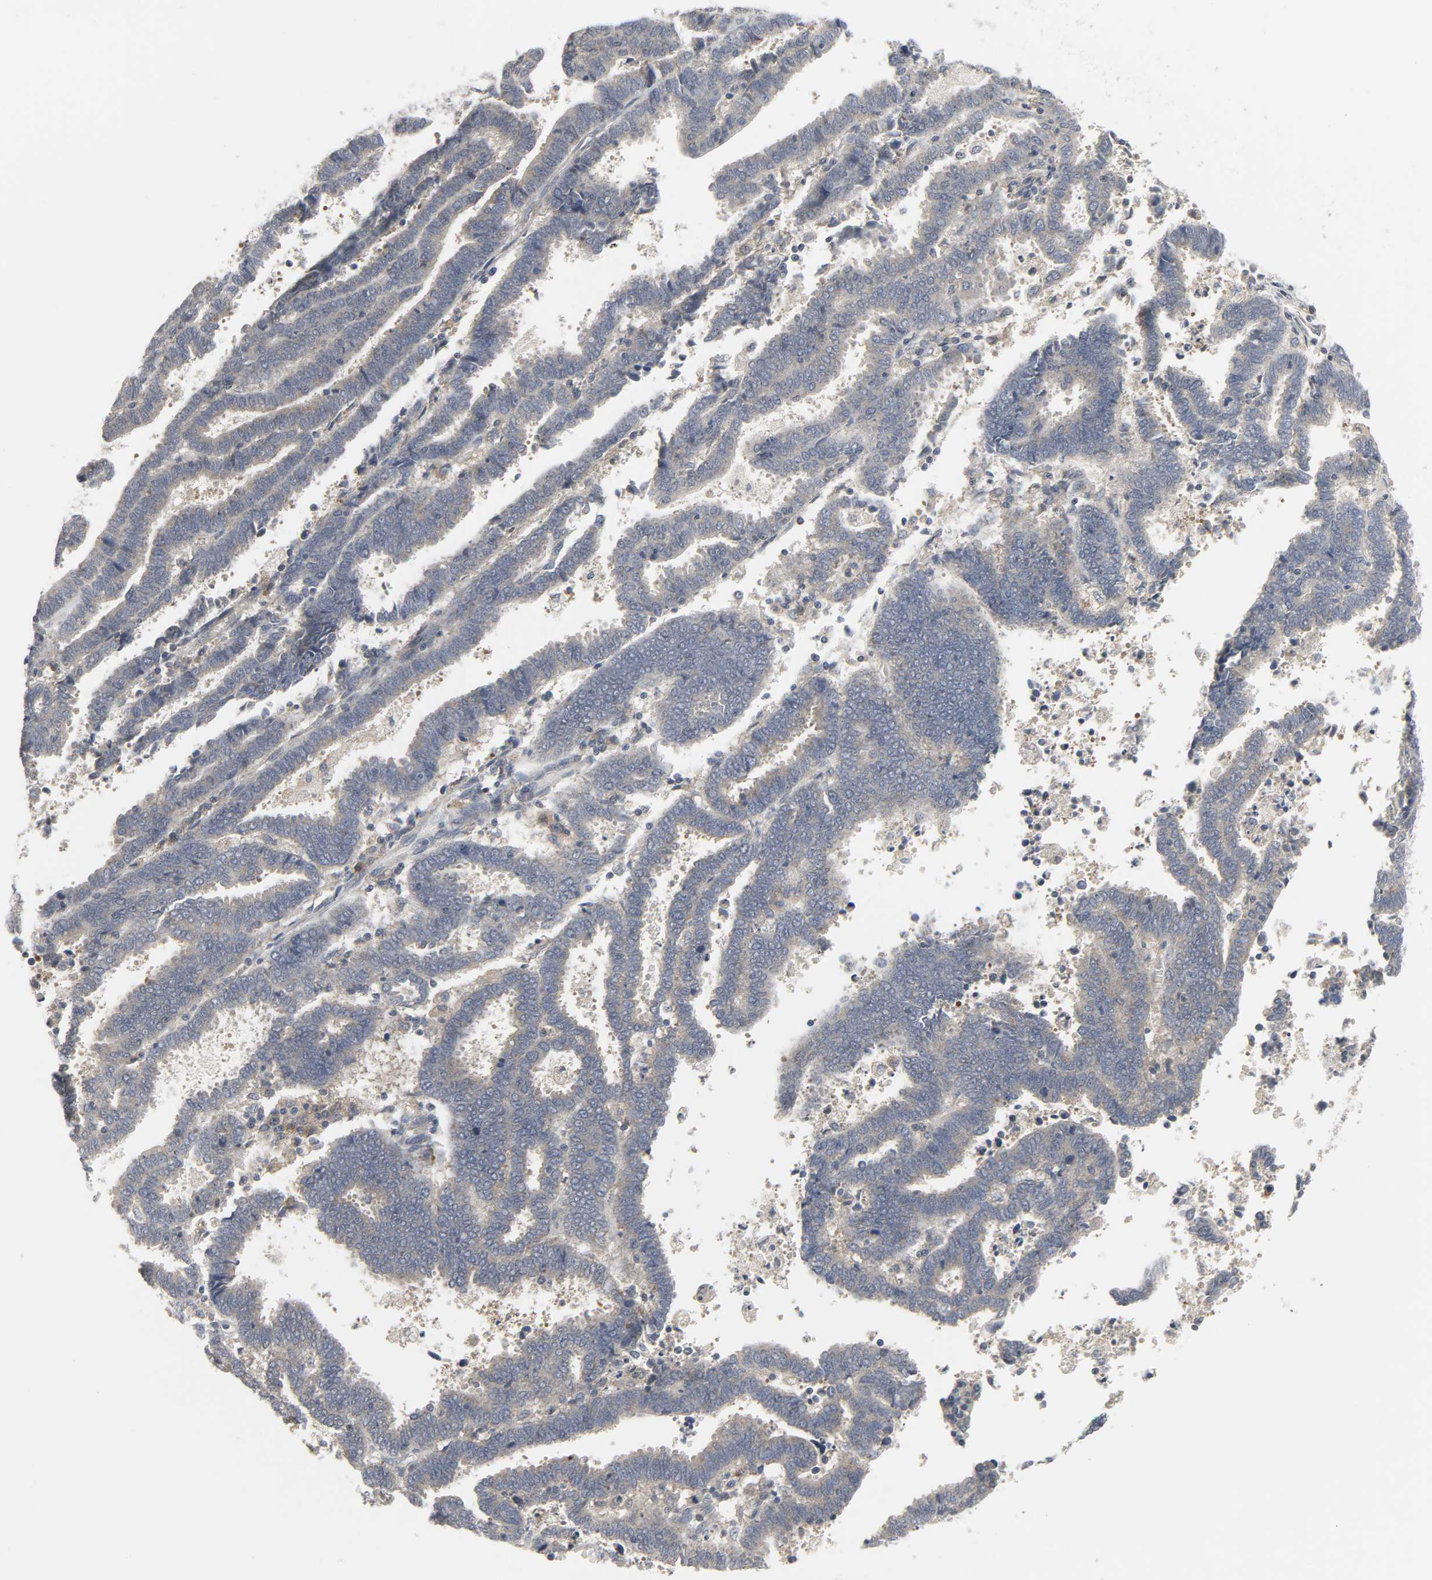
{"staining": {"intensity": "weak", "quantity": ">75%", "location": "cytoplasmic/membranous"}, "tissue": "endometrial cancer", "cell_type": "Tumor cells", "image_type": "cancer", "snomed": [{"axis": "morphology", "description": "Adenocarcinoma, NOS"}, {"axis": "topography", "description": "Uterus"}], "caption": "Endometrial cancer tissue demonstrates weak cytoplasmic/membranous expression in approximately >75% of tumor cells", "gene": "CLIP1", "patient": {"sex": "female", "age": 83}}